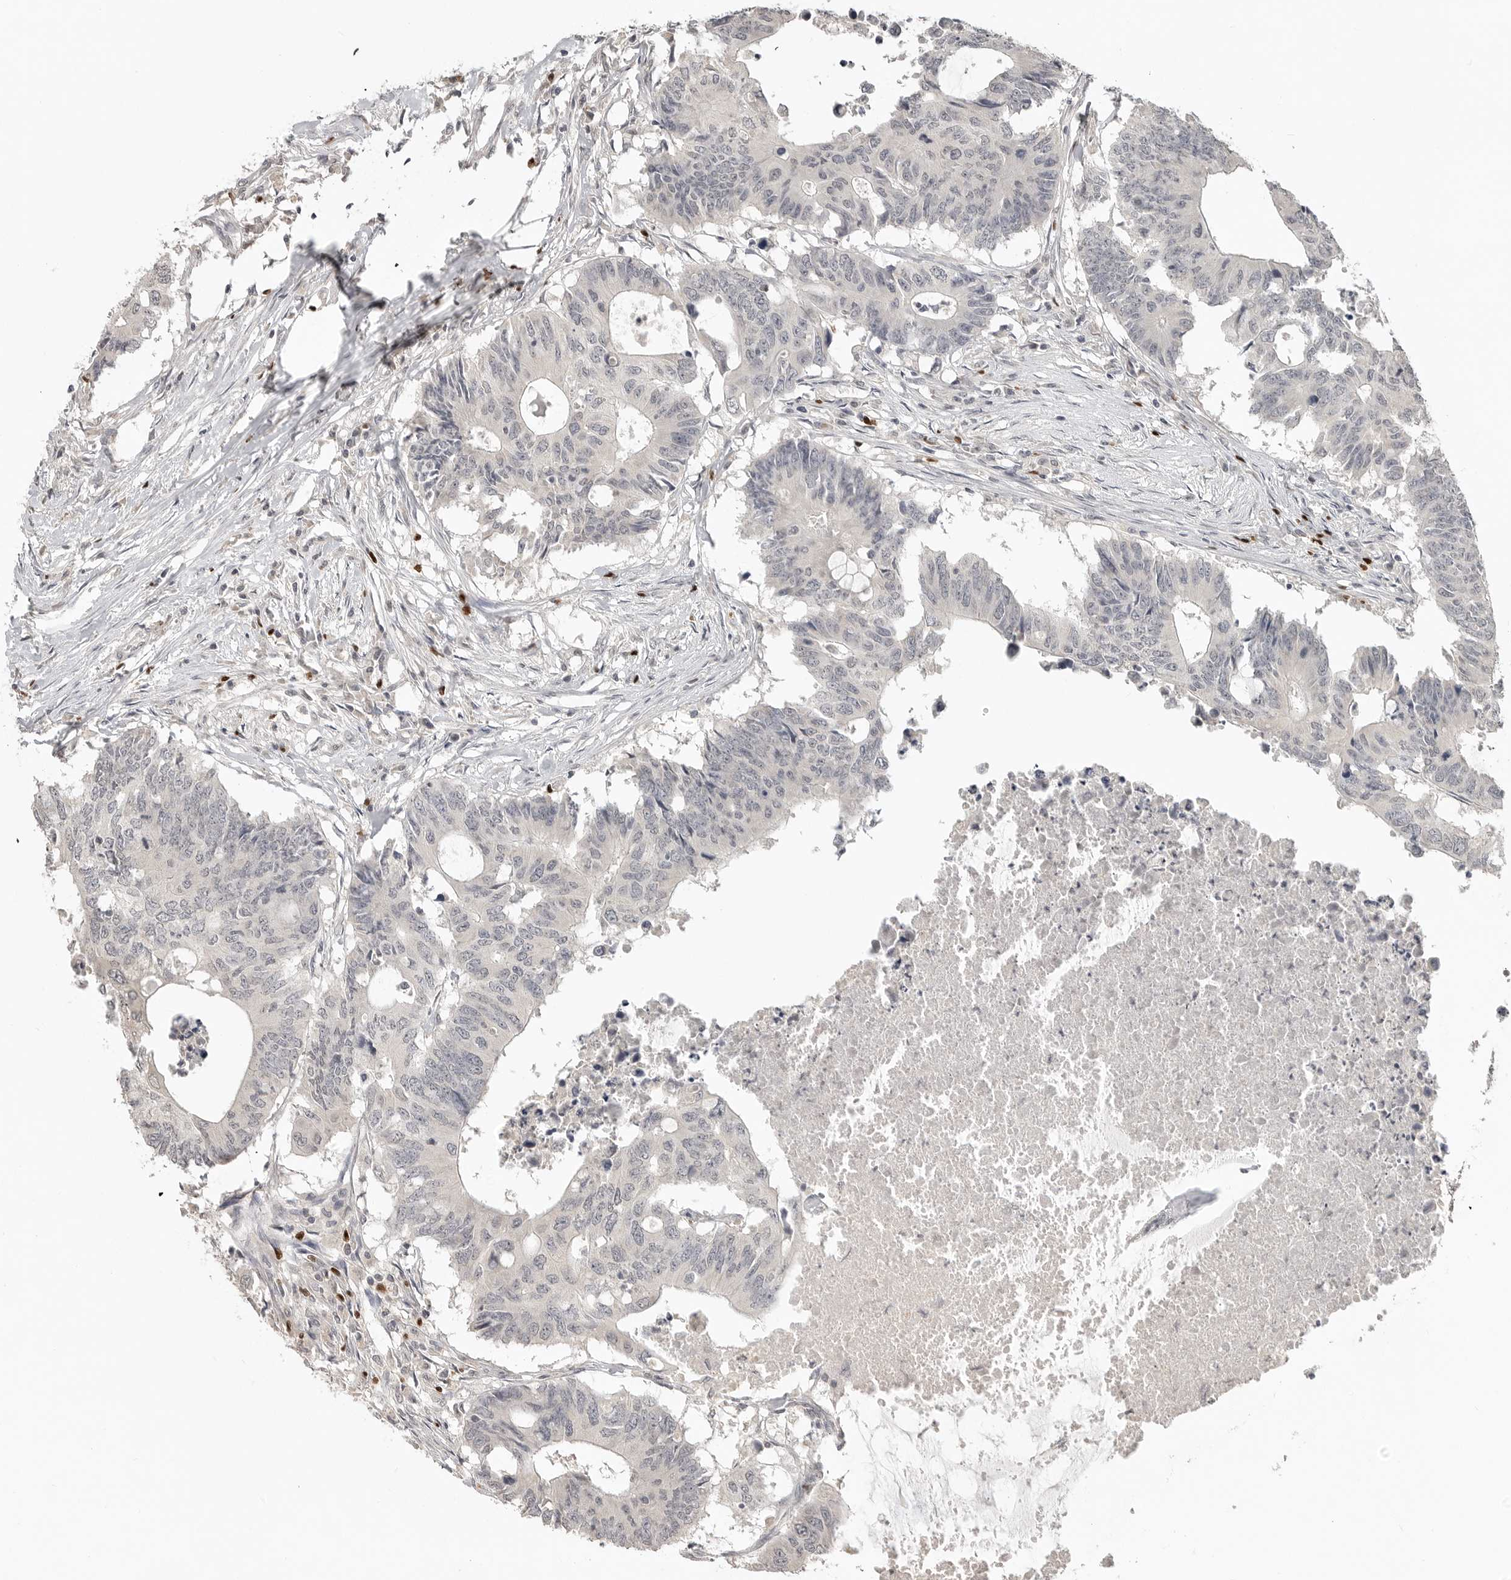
{"staining": {"intensity": "negative", "quantity": "none", "location": "none"}, "tissue": "colorectal cancer", "cell_type": "Tumor cells", "image_type": "cancer", "snomed": [{"axis": "morphology", "description": "Adenocarcinoma, NOS"}, {"axis": "topography", "description": "Colon"}], "caption": "An image of adenocarcinoma (colorectal) stained for a protein demonstrates no brown staining in tumor cells. The staining was performed using DAB to visualize the protein expression in brown, while the nuclei were stained in blue with hematoxylin (Magnification: 20x).", "gene": "FOXP3", "patient": {"sex": "male", "age": 71}}